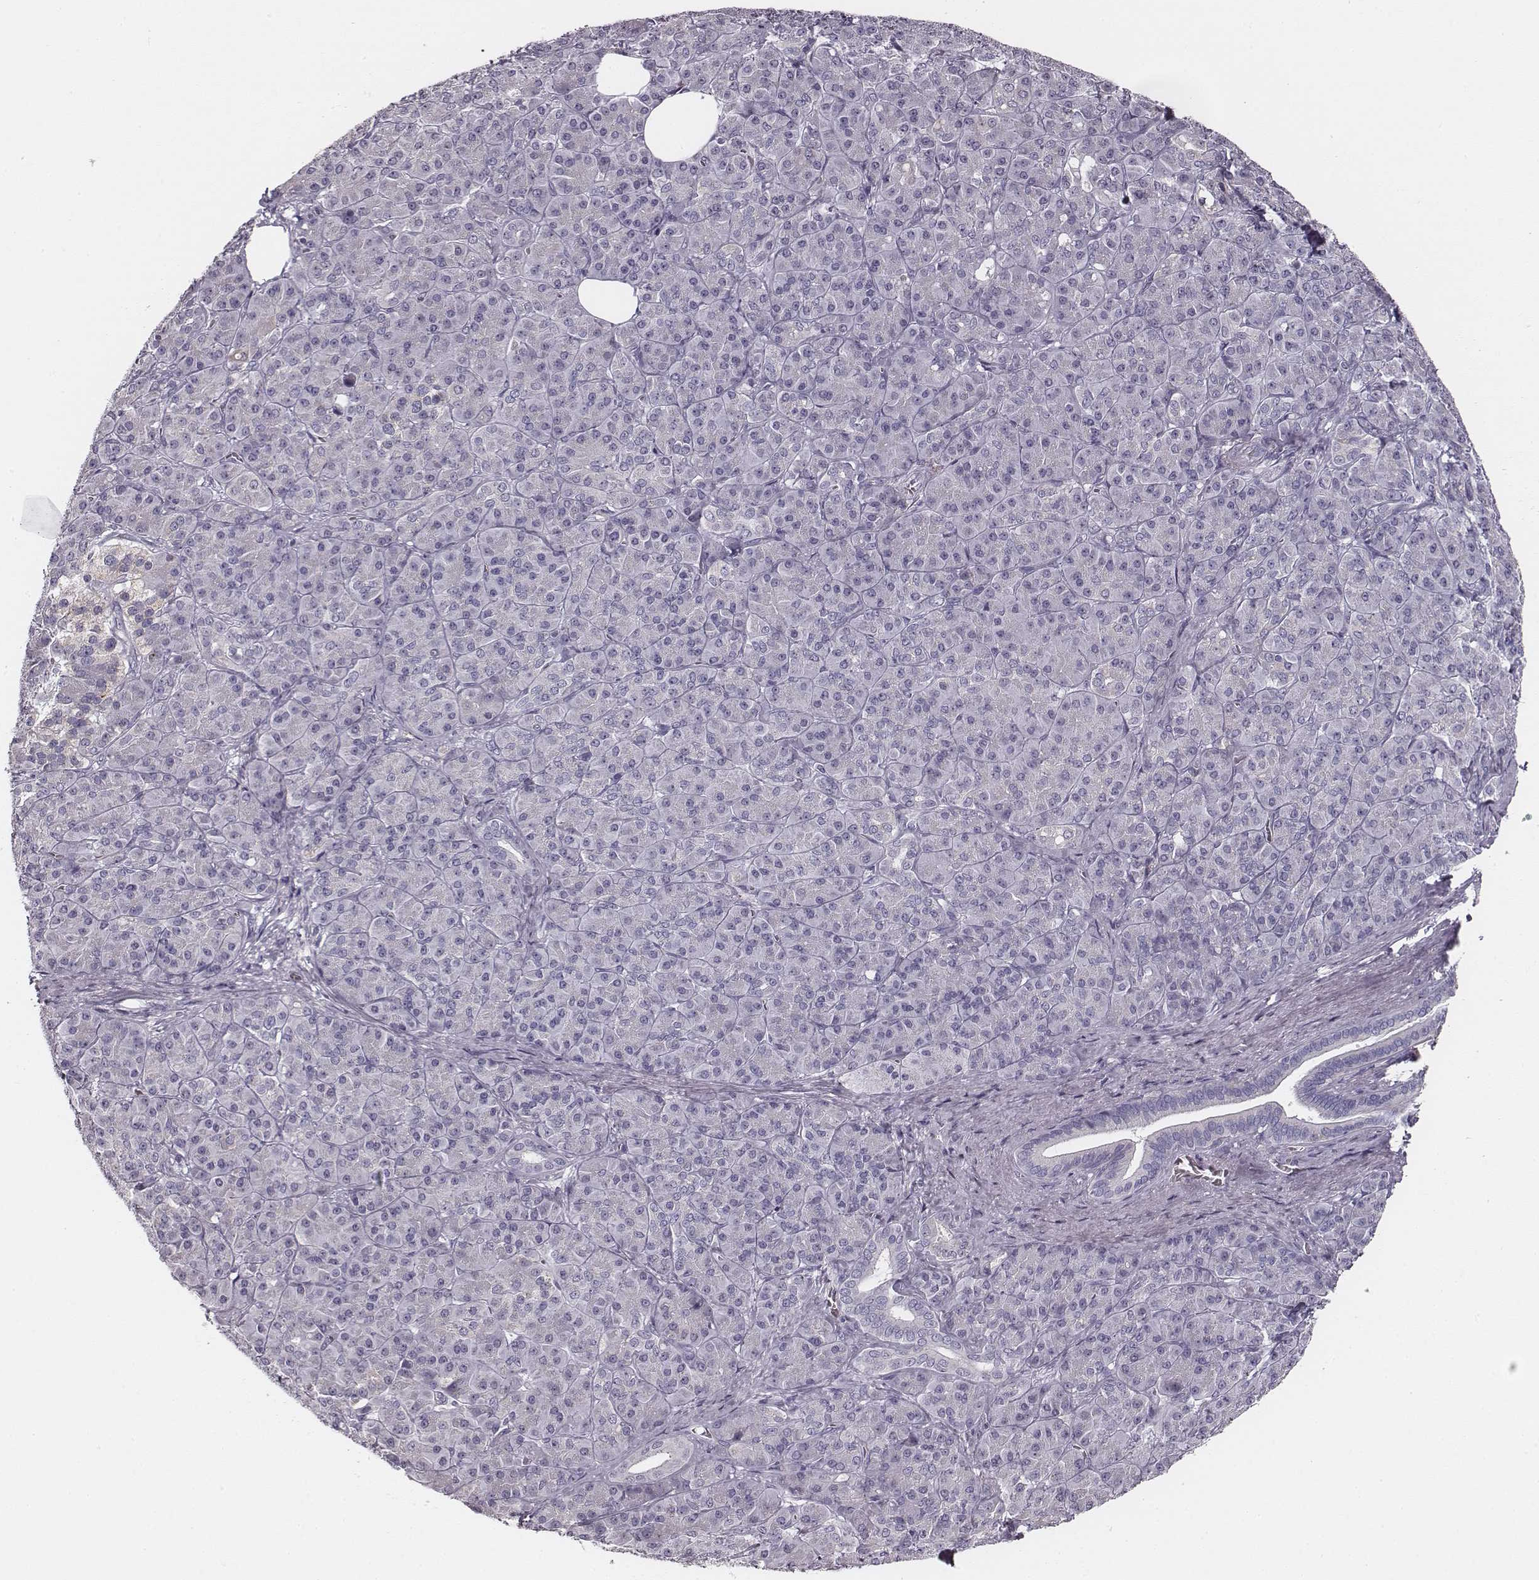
{"staining": {"intensity": "negative", "quantity": "none", "location": "none"}, "tissue": "pancreatic cancer", "cell_type": "Tumor cells", "image_type": "cancer", "snomed": [{"axis": "morphology", "description": "Normal tissue, NOS"}, {"axis": "morphology", "description": "Inflammation, NOS"}, {"axis": "morphology", "description": "Adenocarcinoma, NOS"}, {"axis": "topography", "description": "Pancreas"}], "caption": "IHC micrograph of neoplastic tissue: human pancreatic cancer (adenocarcinoma) stained with DAB (3,3'-diaminobenzidine) shows no significant protein positivity in tumor cells.", "gene": "UBL4B", "patient": {"sex": "male", "age": 57}}